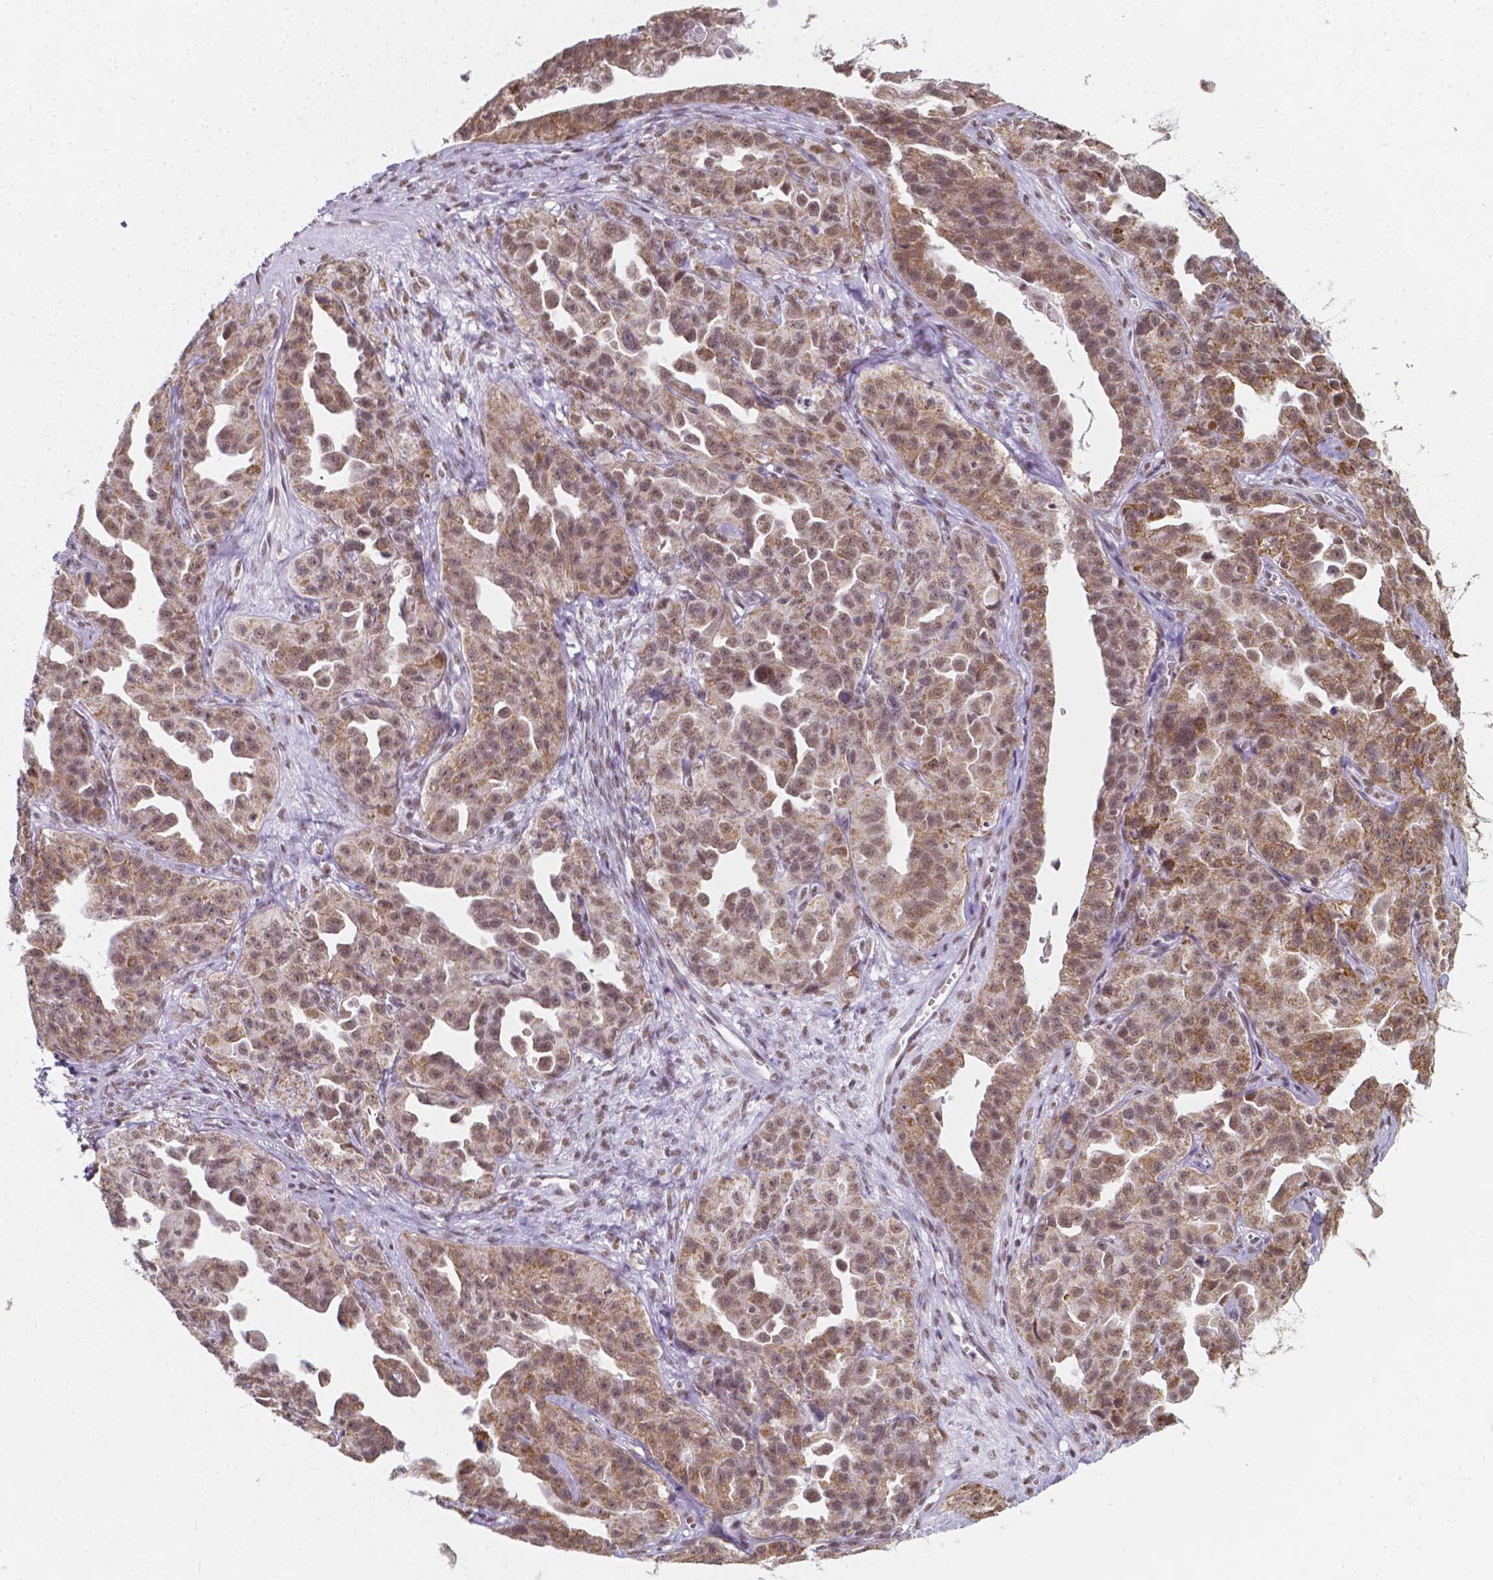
{"staining": {"intensity": "moderate", "quantity": ">75%", "location": "cytoplasmic/membranous,nuclear"}, "tissue": "ovarian cancer", "cell_type": "Tumor cells", "image_type": "cancer", "snomed": [{"axis": "morphology", "description": "Cystadenocarcinoma, serous, NOS"}, {"axis": "topography", "description": "Ovary"}], "caption": "IHC staining of ovarian cancer, which demonstrates medium levels of moderate cytoplasmic/membranous and nuclear staining in approximately >75% of tumor cells indicating moderate cytoplasmic/membranous and nuclear protein expression. The staining was performed using DAB (3,3'-diaminobenzidine) (brown) for protein detection and nuclei were counterstained in hematoxylin (blue).", "gene": "BCAS2", "patient": {"sex": "female", "age": 75}}